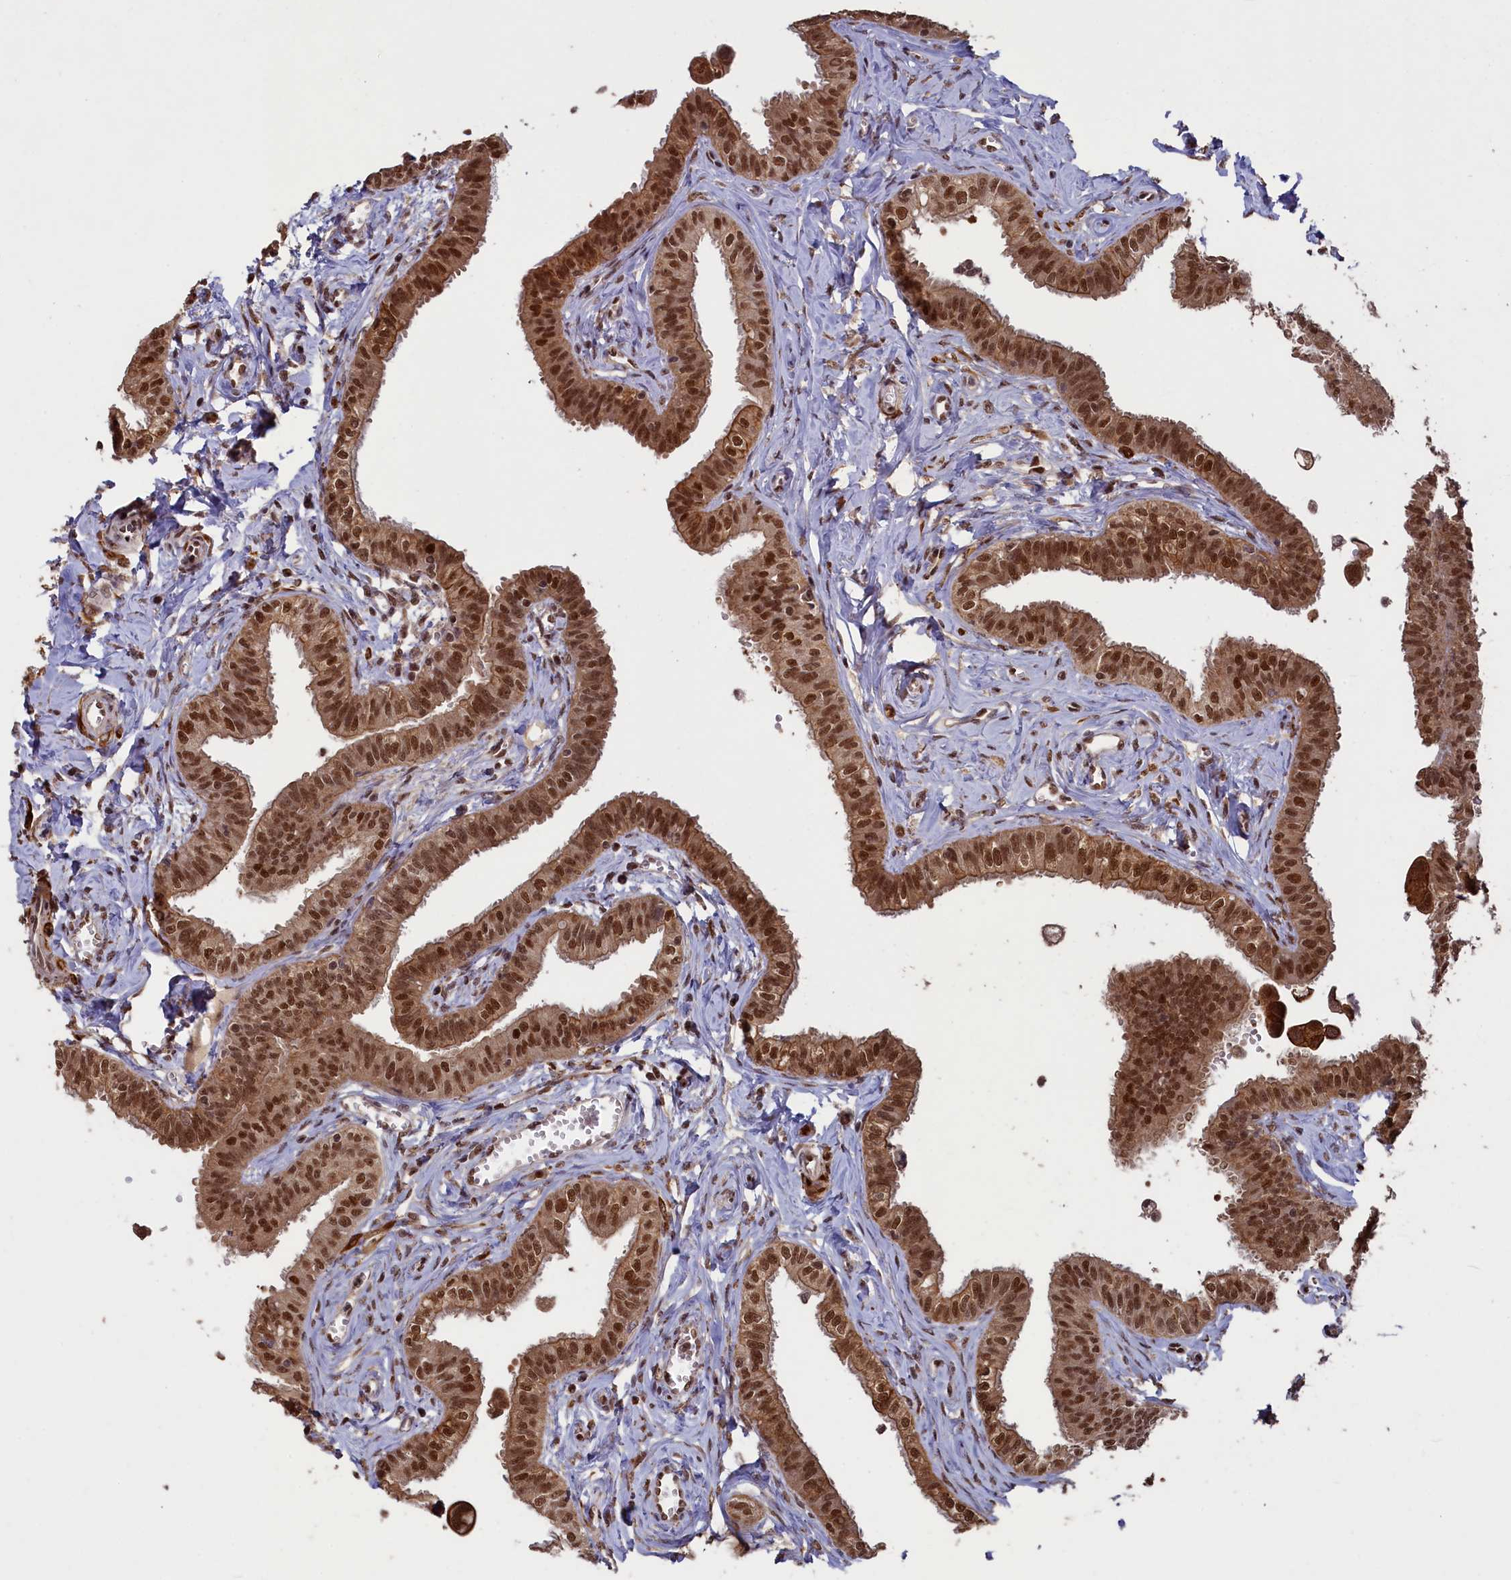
{"staining": {"intensity": "strong", "quantity": ">75%", "location": "cytoplasmic/membranous,nuclear"}, "tissue": "fallopian tube", "cell_type": "Glandular cells", "image_type": "normal", "snomed": [{"axis": "morphology", "description": "Normal tissue, NOS"}, {"axis": "morphology", "description": "Carcinoma, NOS"}, {"axis": "topography", "description": "Fallopian tube"}, {"axis": "topography", "description": "Ovary"}], "caption": "Immunohistochemical staining of benign fallopian tube displays high levels of strong cytoplasmic/membranous,nuclear positivity in approximately >75% of glandular cells.", "gene": "NAE1", "patient": {"sex": "female", "age": 59}}